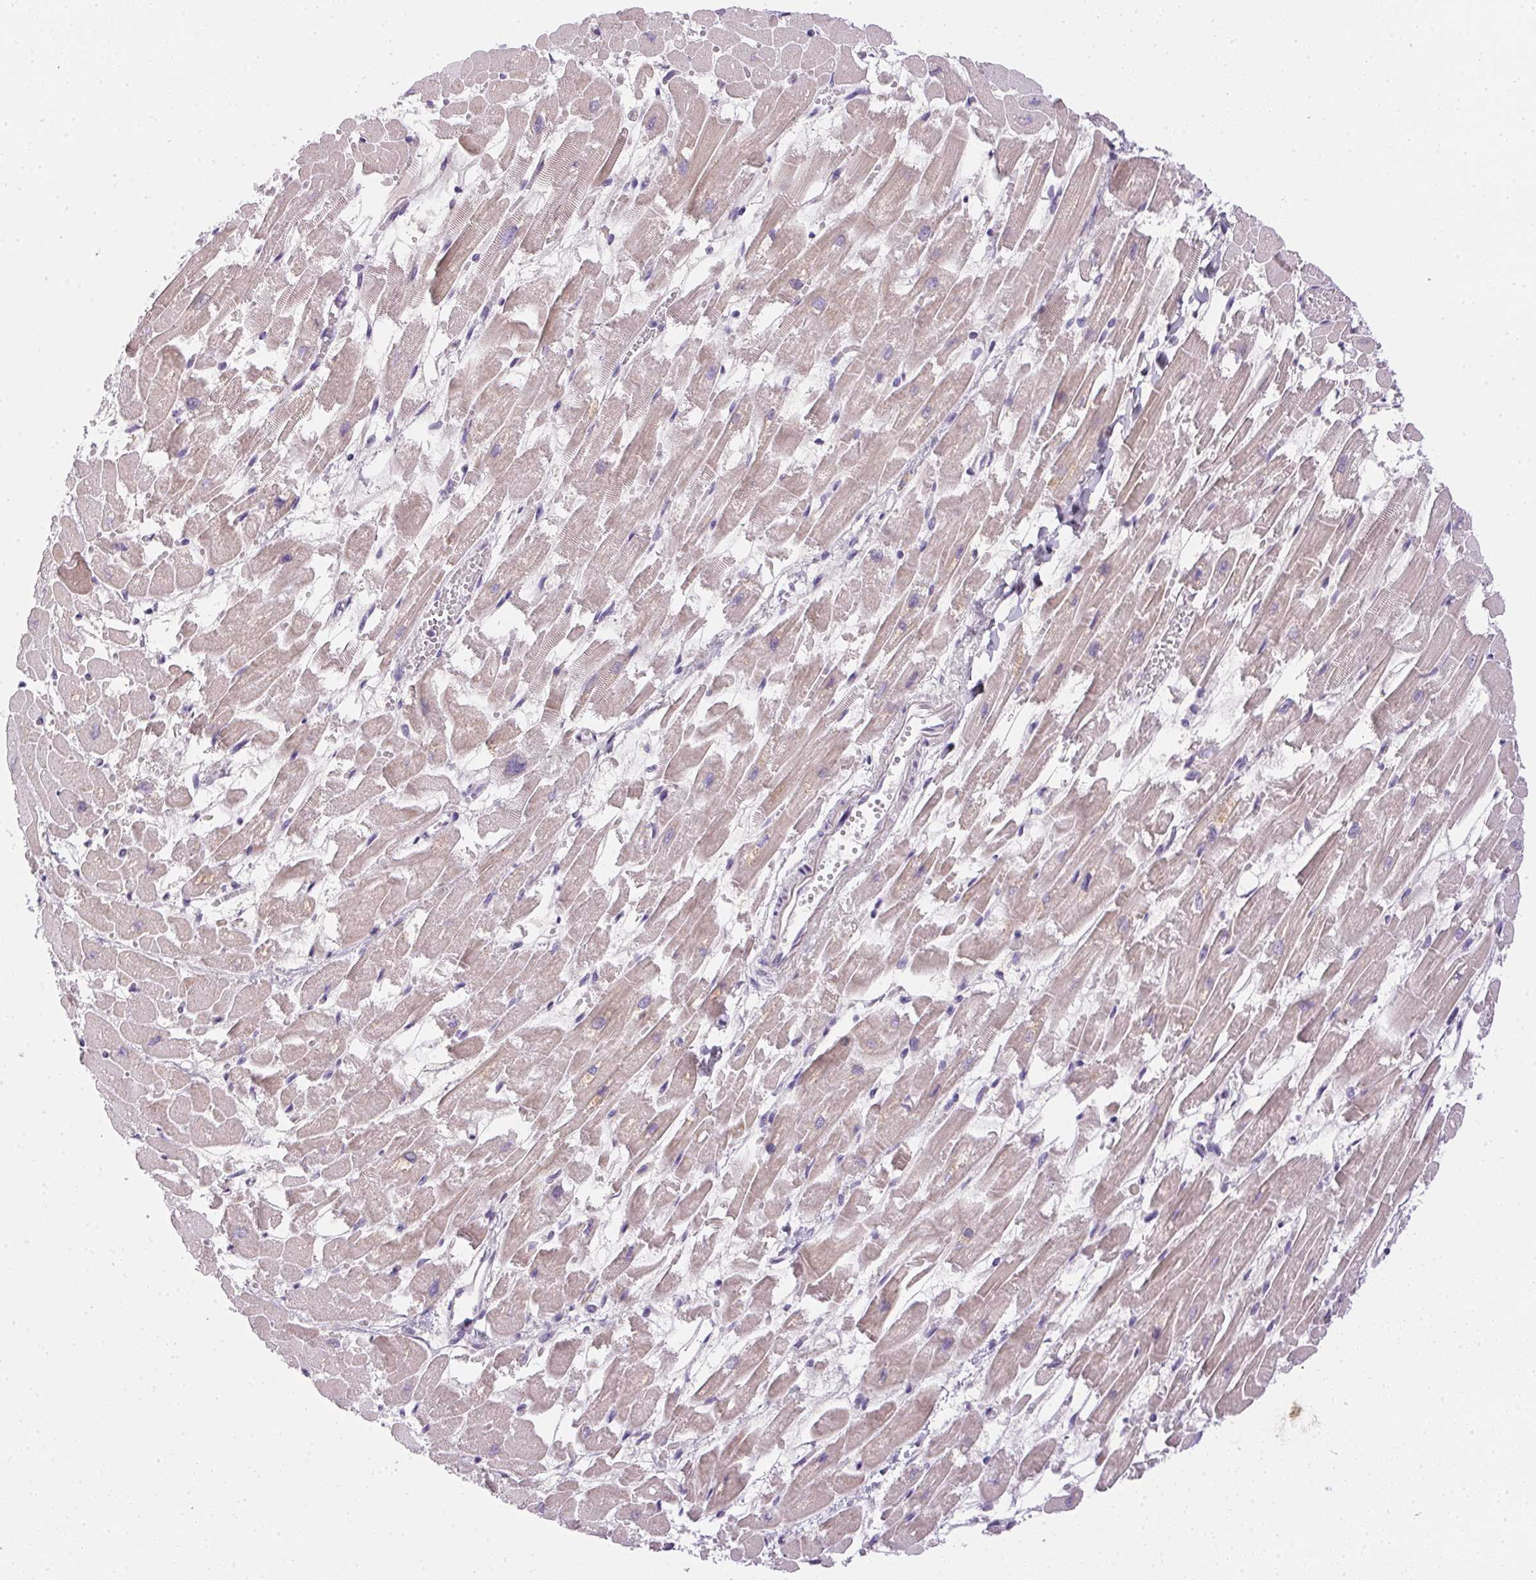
{"staining": {"intensity": "negative", "quantity": "none", "location": "none"}, "tissue": "heart muscle", "cell_type": "Cardiomyocytes", "image_type": "normal", "snomed": [{"axis": "morphology", "description": "Normal tissue, NOS"}, {"axis": "topography", "description": "Heart"}], "caption": "Immunohistochemical staining of unremarkable human heart muscle reveals no significant staining in cardiomyocytes. (DAB (3,3'-diaminobenzidine) IHC with hematoxylin counter stain).", "gene": "GSDMC", "patient": {"sex": "female", "age": 52}}